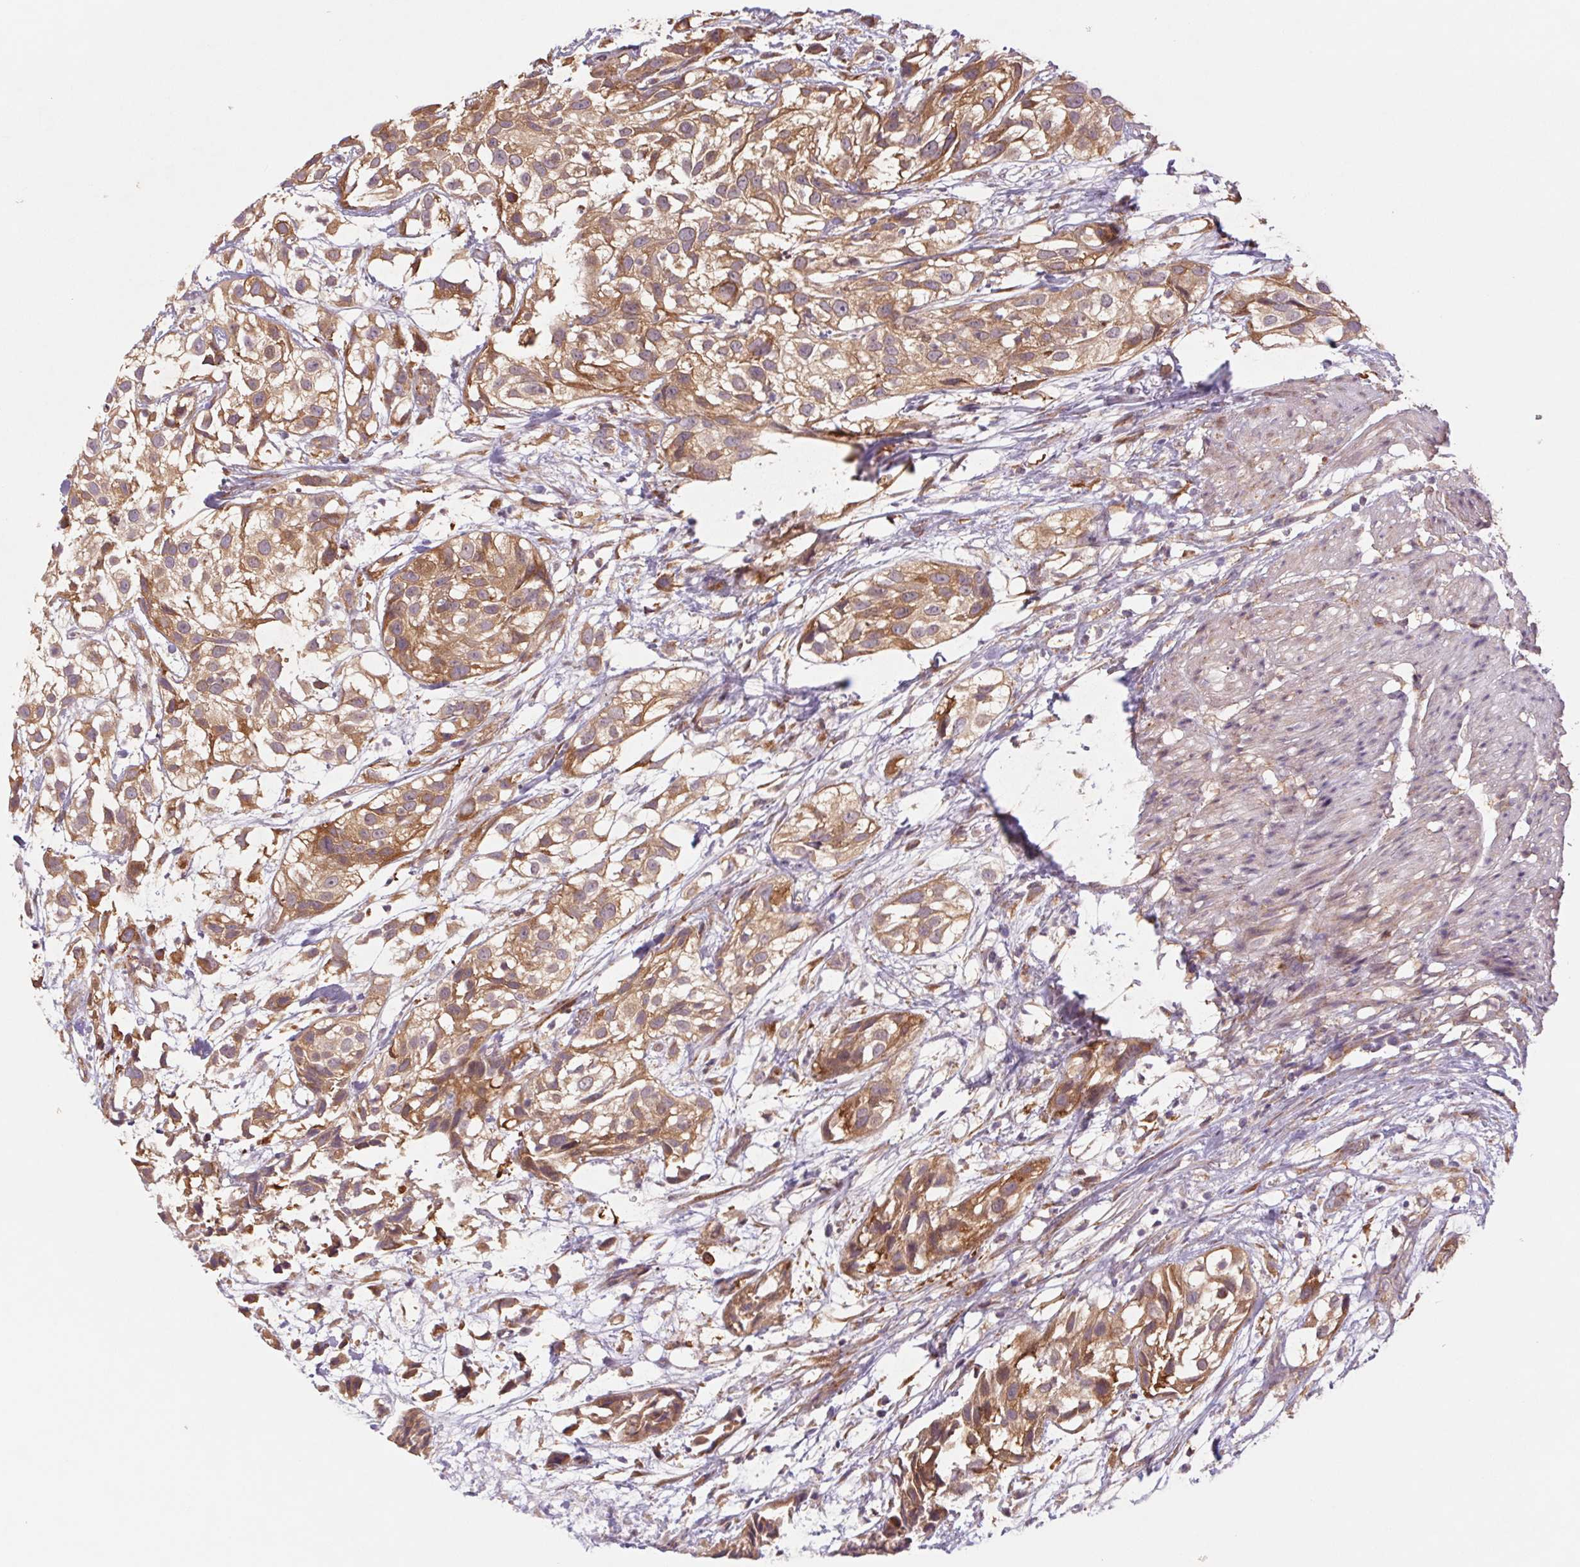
{"staining": {"intensity": "moderate", "quantity": ">75%", "location": "cytoplasmic/membranous"}, "tissue": "urothelial cancer", "cell_type": "Tumor cells", "image_type": "cancer", "snomed": [{"axis": "morphology", "description": "Urothelial carcinoma, High grade"}, {"axis": "topography", "description": "Urinary bladder"}], "caption": "Immunohistochemical staining of human urothelial cancer demonstrates medium levels of moderate cytoplasmic/membranous protein staining in about >75% of tumor cells.", "gene": "RRM1", "patient": {"sex": "male", "age": 56}}